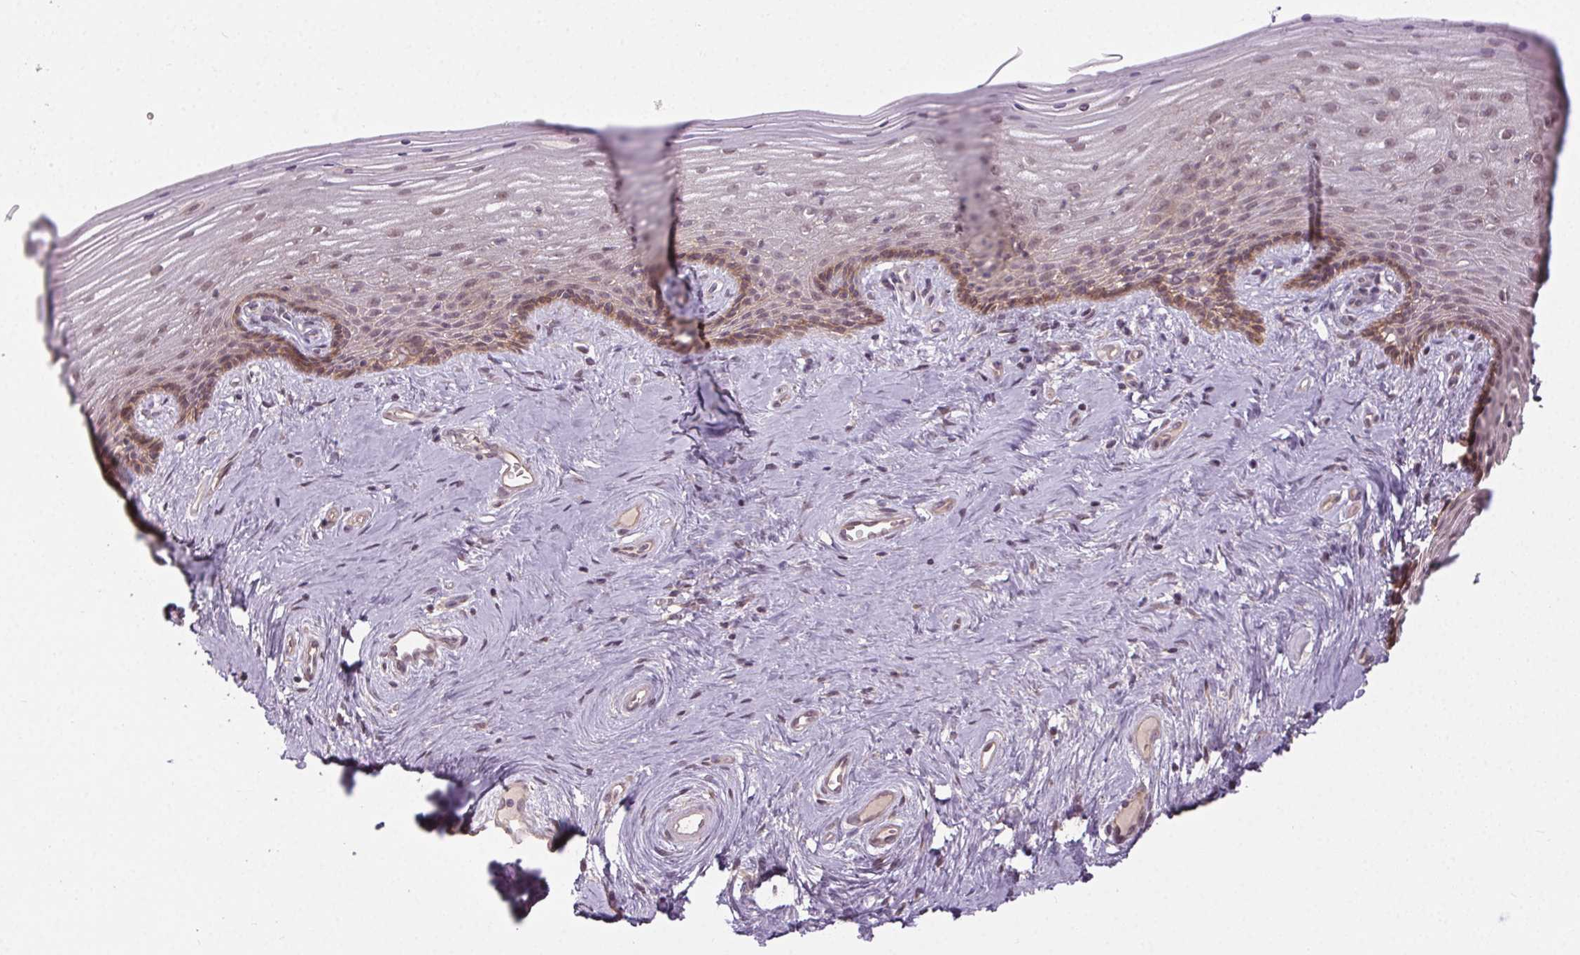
{"staining": {"intensity": "weak", "quantity": "25%-75%", "location": "cytoplasmic/membranous"}, "tissue": "vagina", "cell_type": "Squamous epithelial cells", "image_type": "normal", "snomed": [{"axis": "morphology", "description": "Normal tissue, NOS"}, {"axis": "topography", "description": "Vagina"}], "caption": "Vagina was stained to show a protein in brown. There is low levels of weak cytoplasmic/membranous staining in approximately 25%-75% of squamous epithelial cells. The staining is performed using DAB brown chromogen to label protein expression. The nuclei are counter-stained blue using hematoxylin.", "gene": "ATP1B3", "patient": {"sex": "female", "age": 45}}